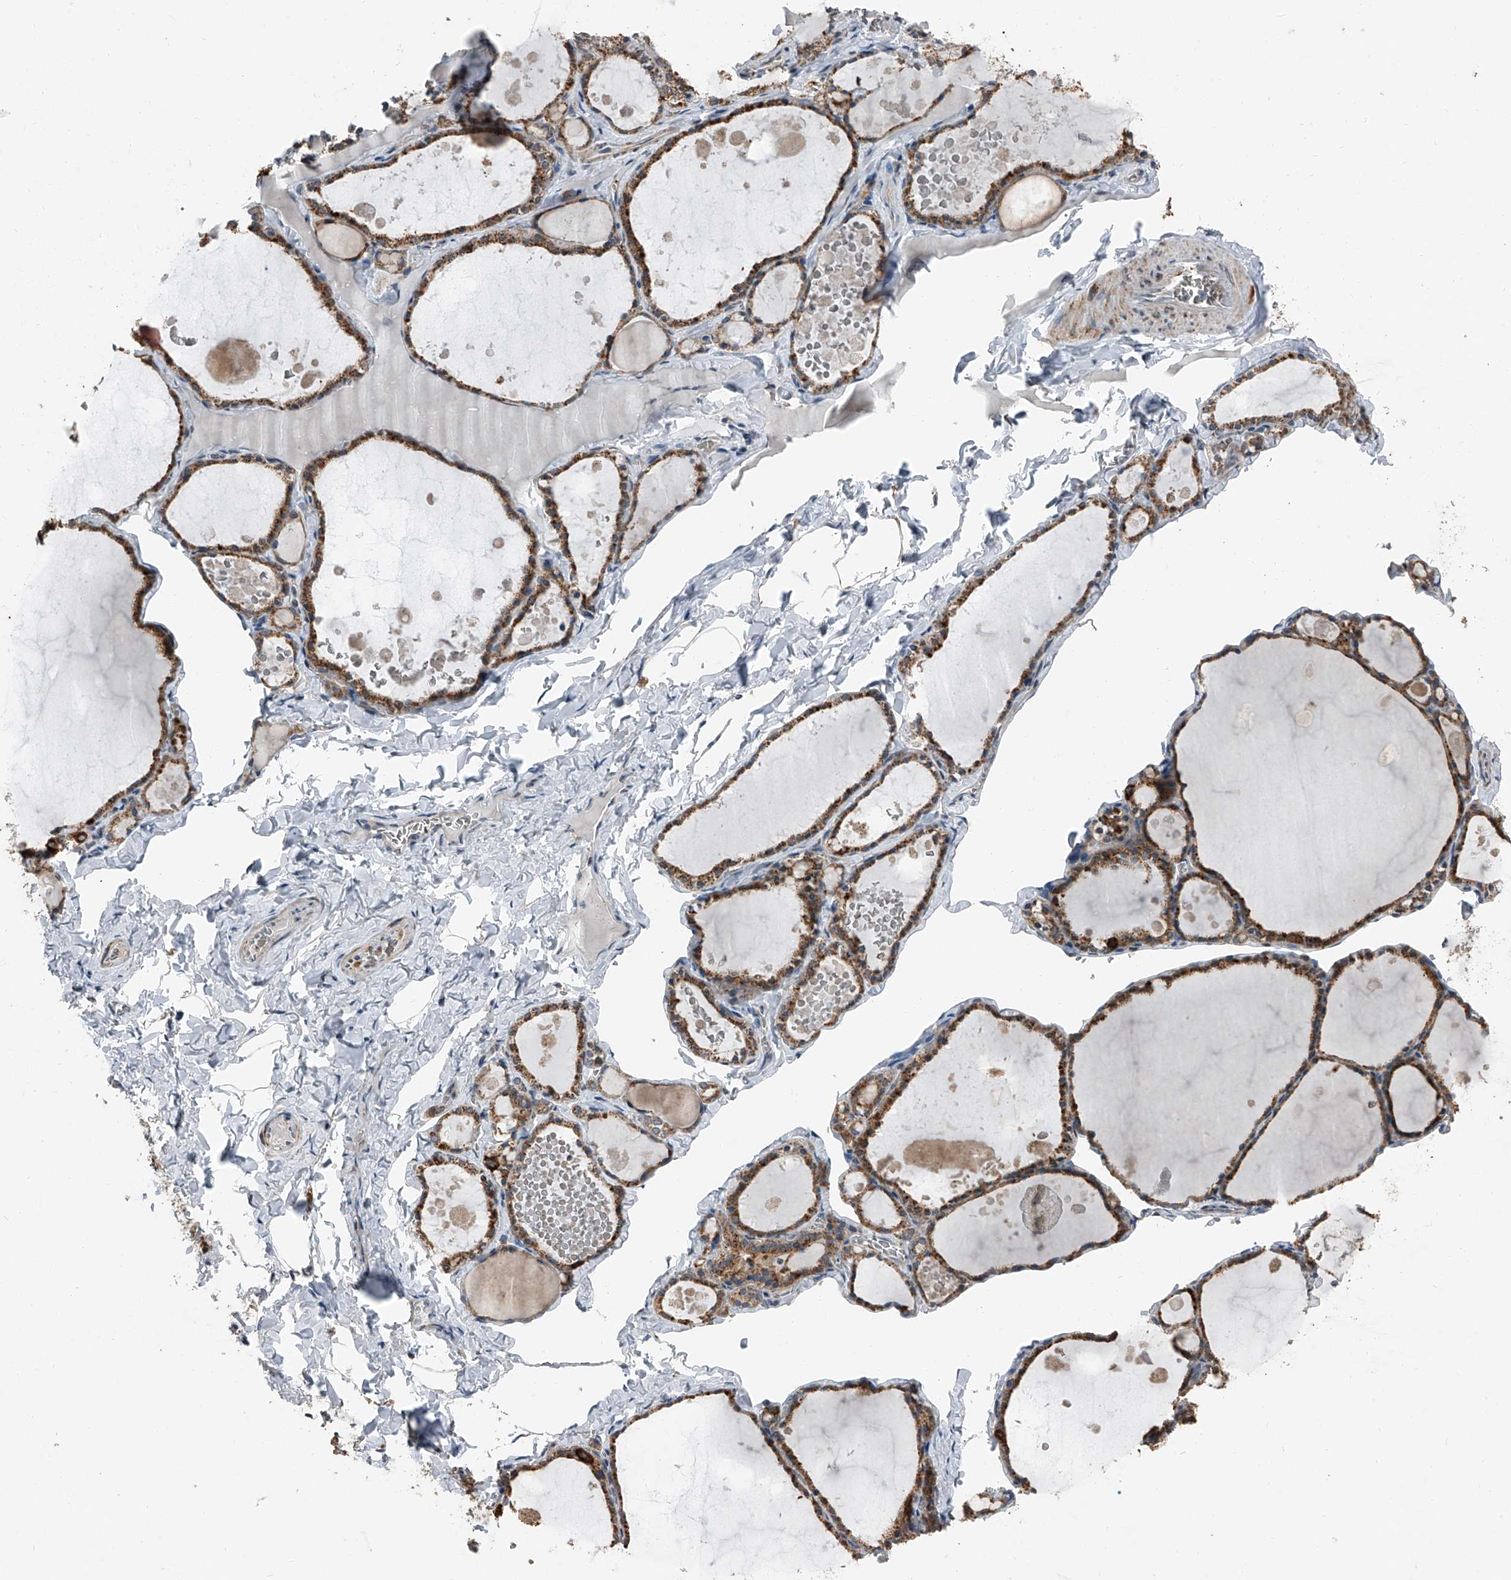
{"staining": {"intensity": "moderate", "quantity": ">75%", "location": "cytoplasmic/membranous"}, "tissue": "thyroid gland", "cell_type": "Glandular cells", "image_type": "normal", "snomed": [{"axis": "morphology", "description": "Normal tissue, NOS"}, {"axis": "topography", "description": "Thyroid gland"}], "caption": "A medium amount of moderate cytoplasmic/membranous staining is identified in approximately >75% of glandular cells in benign thyroid gland. (DAB (3,3'-diaminobenzidine) IHC, brown staining for protein, blue staining for nuclei).", "gene": "CHRNA7", "patient": {"sex": "male", "age": 56}}